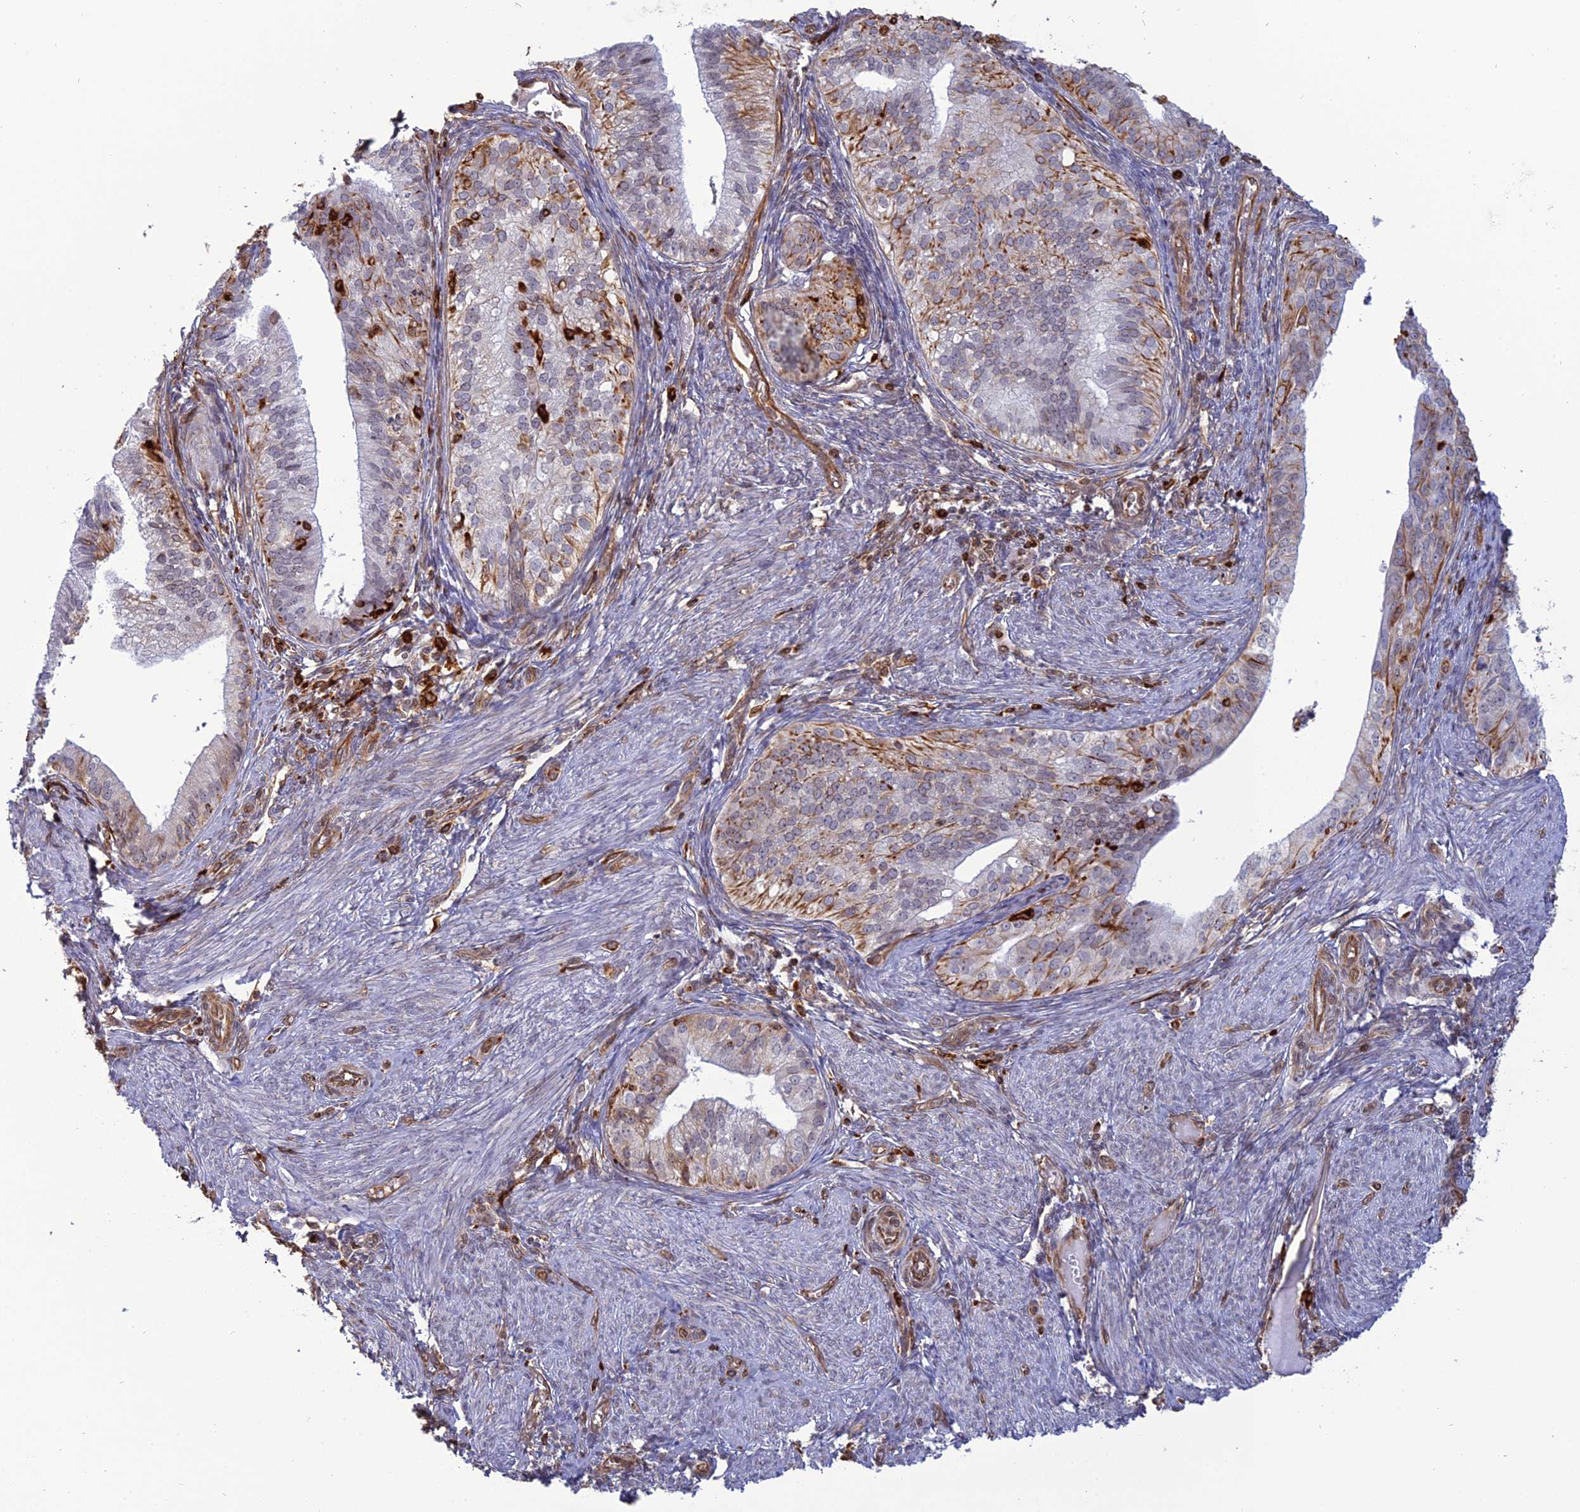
{"staining": {"intensity": "moderate", "quantity": "<25%", "location": "cytoplasmic/membranous"}, "tissue": "endometrial cancer", "cell_type": "Tumor cells", "image_type": "cancer", "snomed": [{"axis": "morphology", "description": "Adenocarcinoma, NOS"}, {"axis": "topography", "description": "Endometrium"}], "caption": "Human endometrial cancer (adenocarcinoma) stained with a protein marker demonstrates moderate staining in tumor cells.", "gene": "APOBR", "patient": {"sex": "female", "age": 50}}